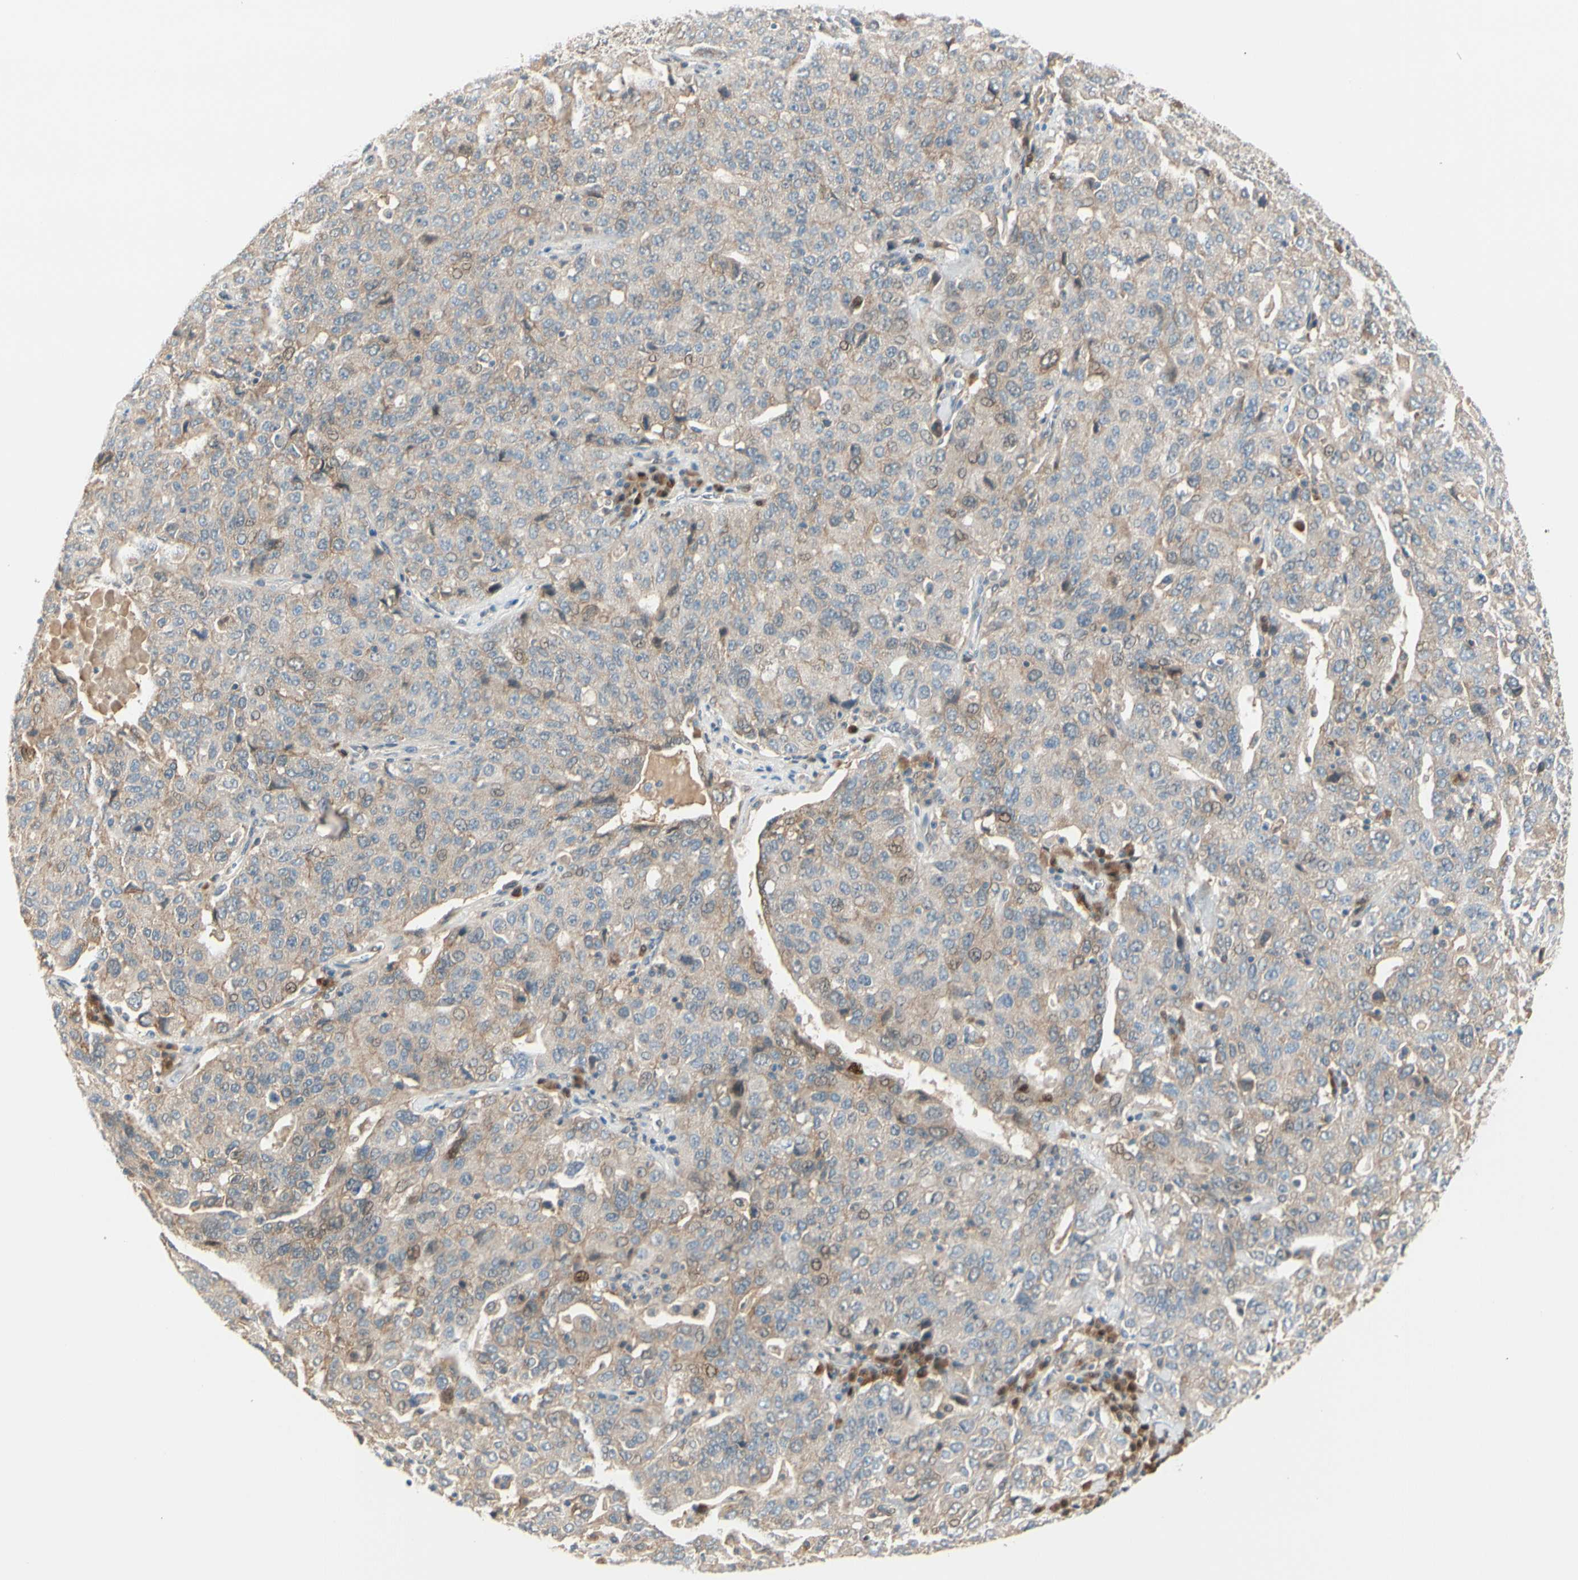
{"staining": {"intensity": "weak", "quantity": ">75%", "location": "cytoplasmic/membranous"}, "tissue": "ovarian cancer", "cell_type": "Tumor cells", "image_type": "cancer", "snomed": [{"axis": "morphology", "description": "Carcinoma, endometroid"}, {"axis": "topography", "description": "Ovary"}], "caption": "This histopathology image displays endometroid carcinoma (ovarian) stained with immunohistochemistry (IHC) to label a protein in brown. The cytoplasmic/membranous of tumor cells show weak positivity for the protein. Nuclei are counter-stained blue.", "gene": "PTTG1", "patient": {"sex": "female", "age": 62}}